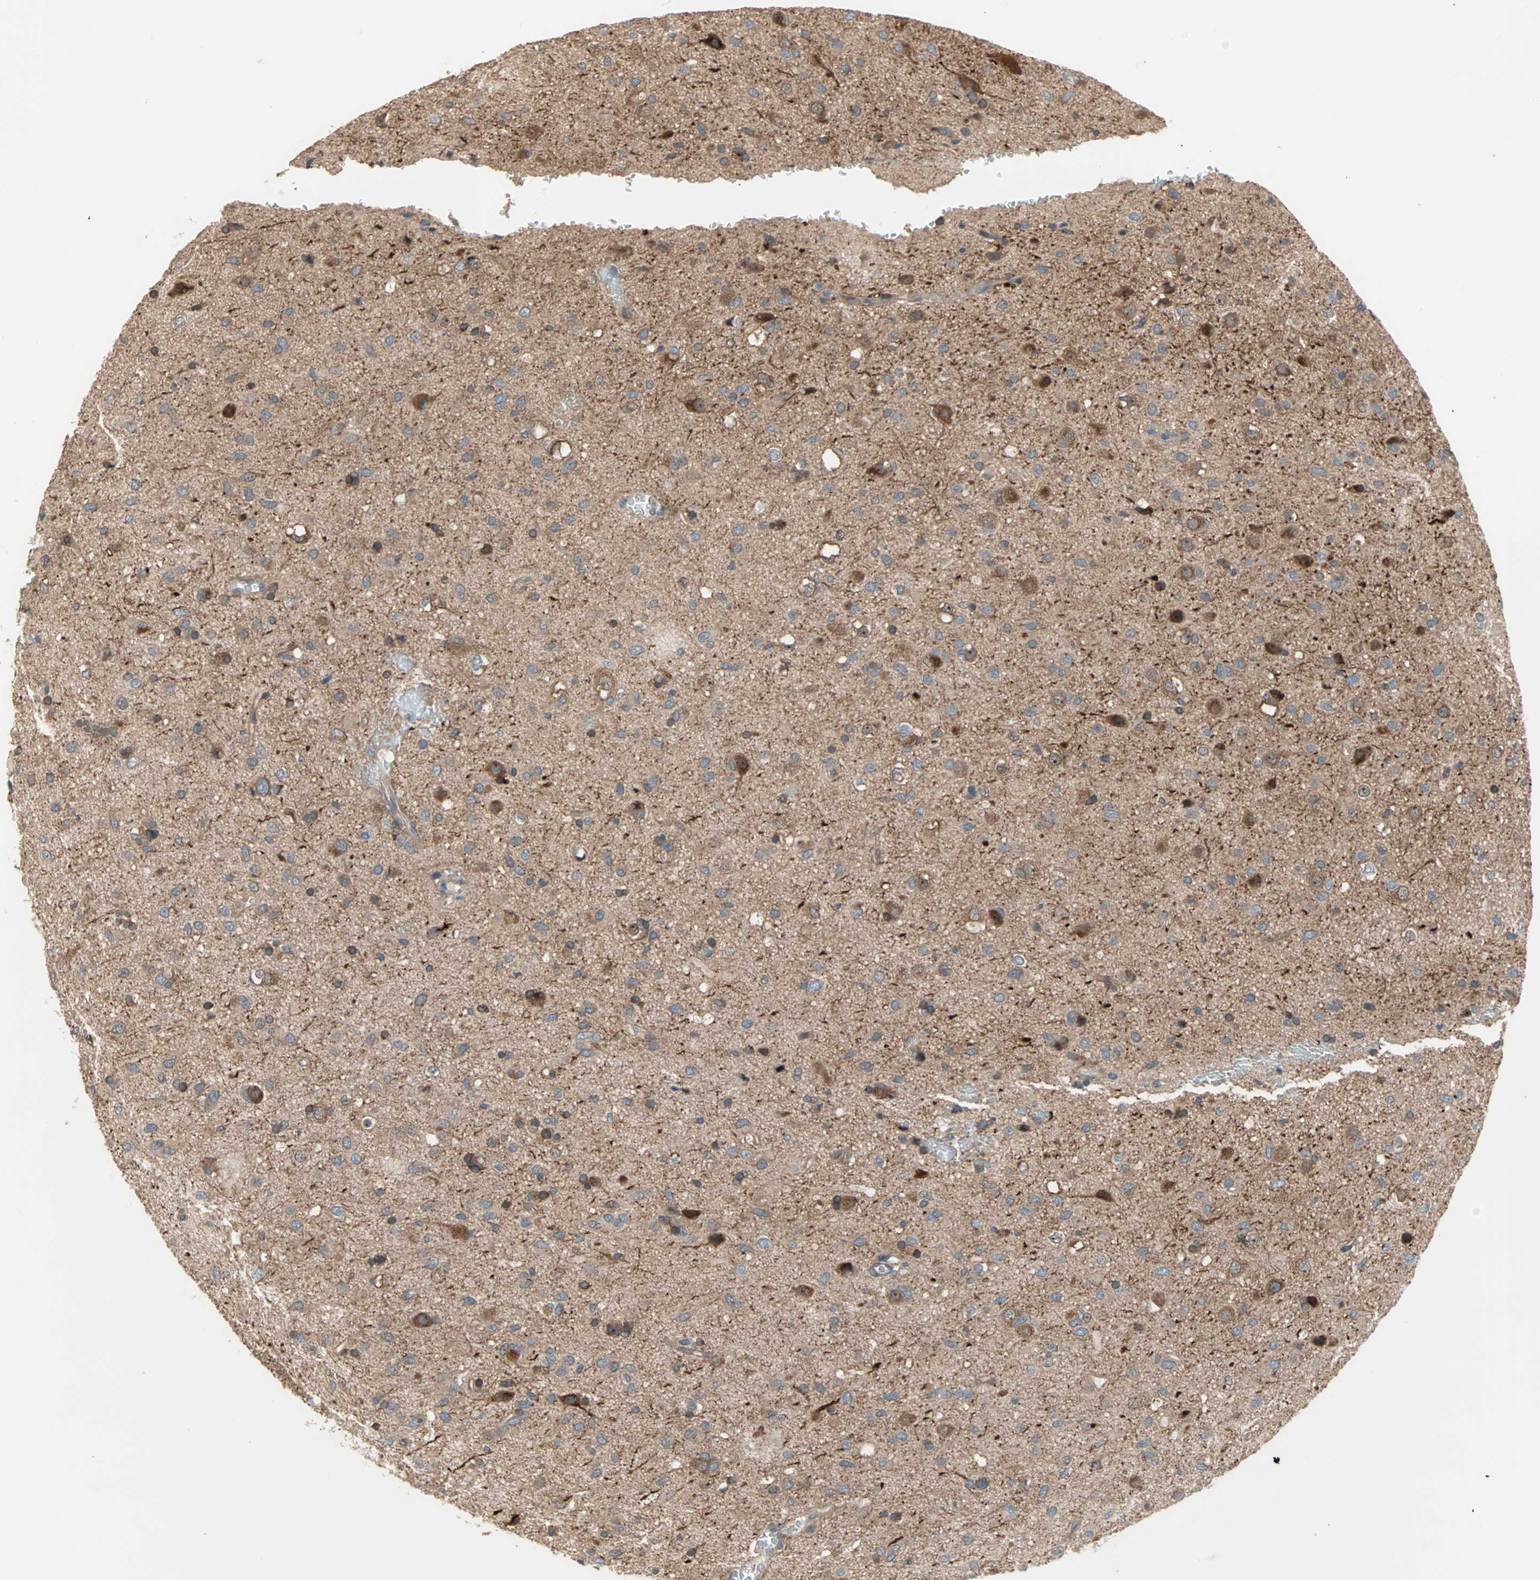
{"staining": {"intensity": "moderate", "quantity": "25%-75%", "location": "cytoplasmic/membranous"}, "tissue": "glioma", "cell_type": "Tumor cells", "image_type": "cancer", "snomed": [{"axis": "morphology", "description": "Glioma, malignant, Low grade"}, {"axis": "topography", "description": "Brain"}], "caption": "Protein expression analysis of malignant glioma (low-grade) reveals moderate cytoplasmic/membranous expression in approximately 25%-75% of tumor cells.", "gene": "PDE8A", "patient": {"sex": "male", "age": 77}}